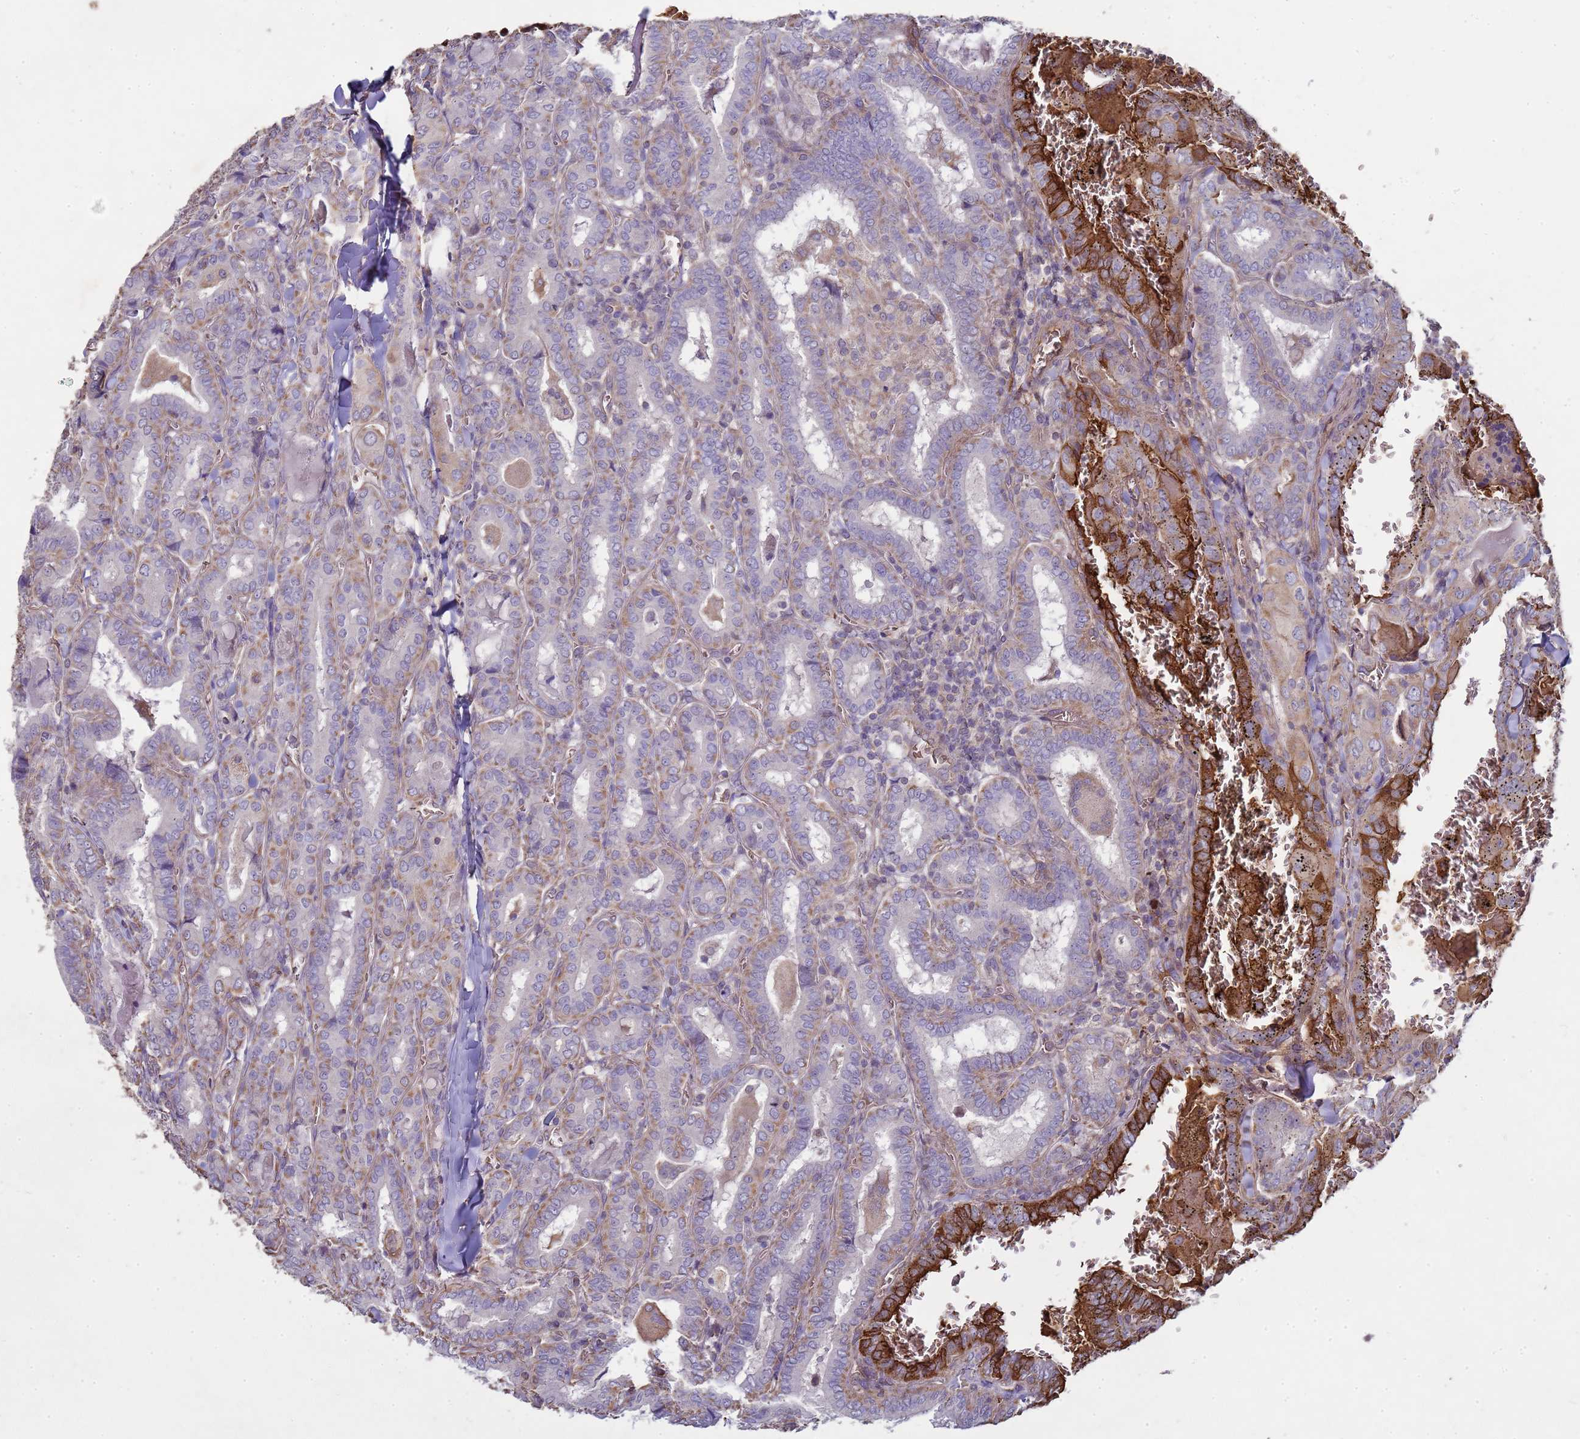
{"staining": {"intensity": "weak", "quantity": "25%-75%", "location": "cytoplasmic/membranous"}, "tissue": "thyroid cancer", "cell_type": "Tumor cells", "image_type": "cancer", "snomed": [{"axis": "morphology", "description": "Papillary adenocarcinoma, NOS"}, {"axis": "topography", "description": "Thyroid gland"}], "caption": "An image of papillary adenocarcinoma (thyroid) stained for a protein exhibits weak cytoplasmic/membranous brown staining in tumor cells.", "gene": "SGIP1", "patient": {"sex": "female", "age": 72}}